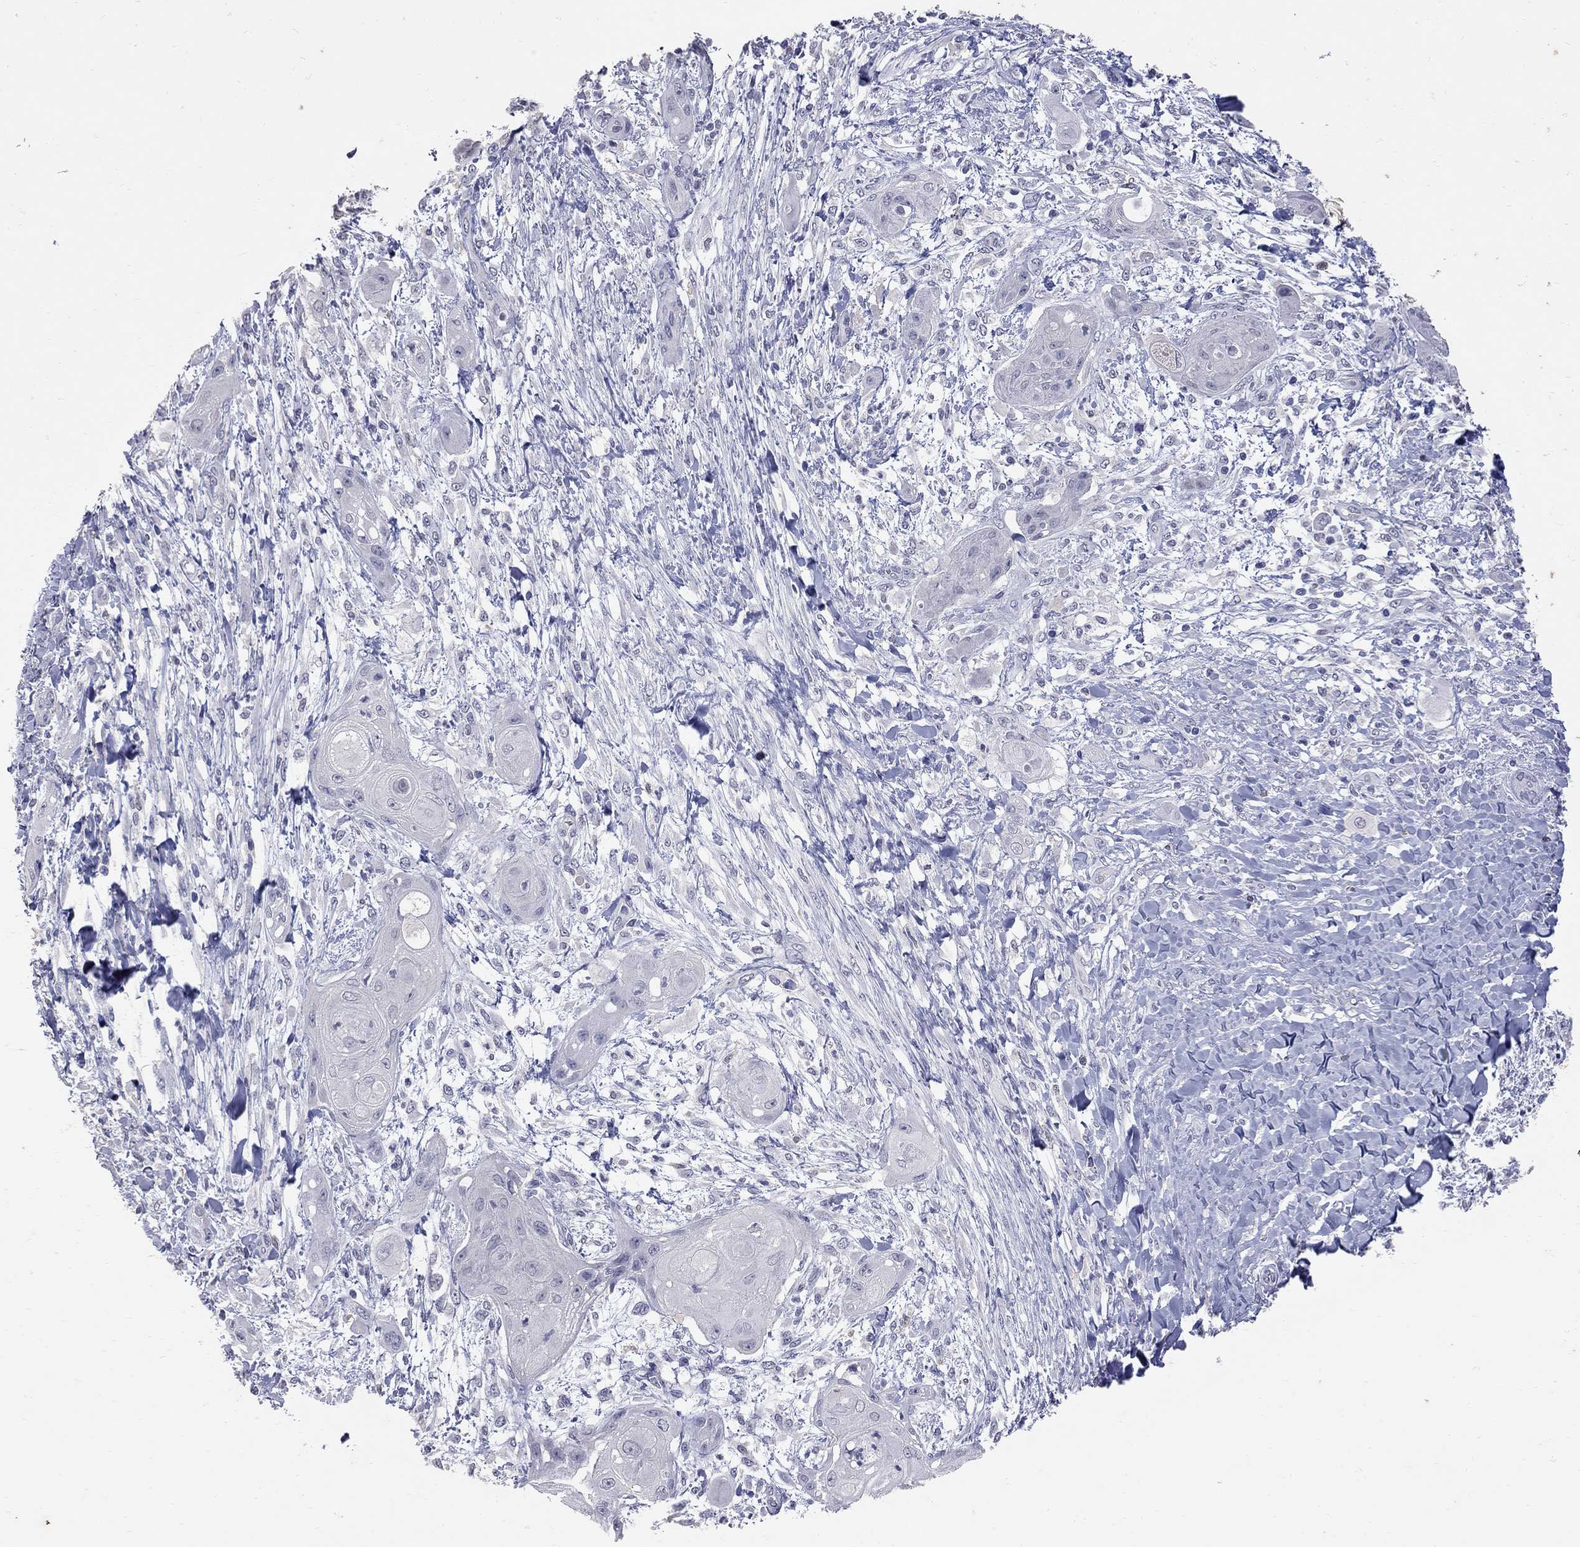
{"staining": {"intensity": "negative", "quantity": "none", "location": "none"}, "tissue": "skin cancer", "cell_type": "Tumor cells", "image_type": "cancer", "snomed": [{"axis": "morphology", "description": "Squamous cell carcinoma, NOS"}, {"axis": "topography", "description": "Skin"}], "caption": "Tumor cells are negative for brown protein staining in skin squamous cell carcinoma.", "gene": "NOS2", "patient": {"sex": "male", "age": 62}}